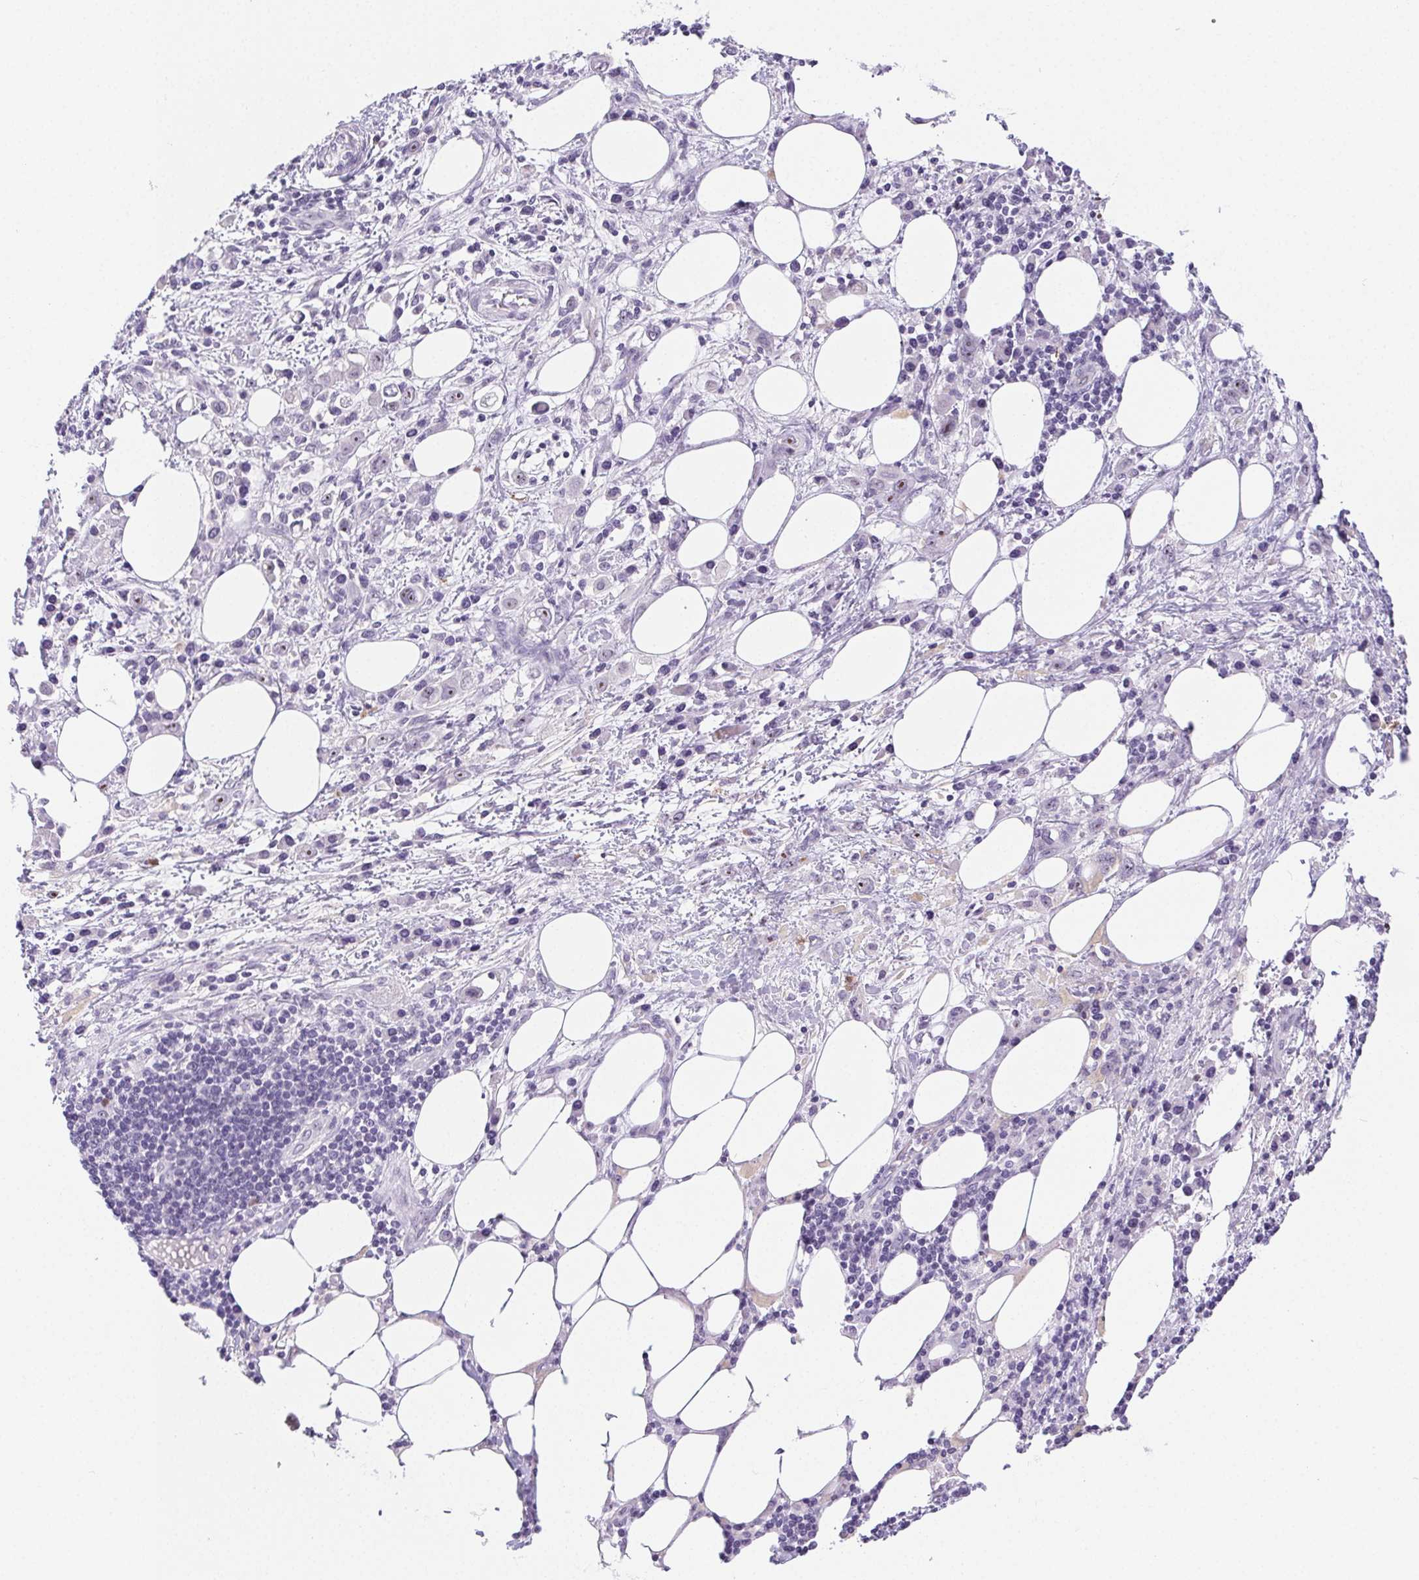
{"staining": {"intensity": "negative", "quantity": "none", "location": "none"}, "tissue": "stomach cancer", "cell_type": "Tumor cells", "image_type": "cancer", "snomed": [{"axis": "morphology", "description": "Adenocarcinoma, NOS"}, {"axis": "topography", "description": "Stomach, upper"}], "caption": "The histopathology image reveals no staining of tumor cells in adenocarcinoma (stomach).", "gene": "ST8SIA3", "patient": {"sex": "male", "age": 75}}